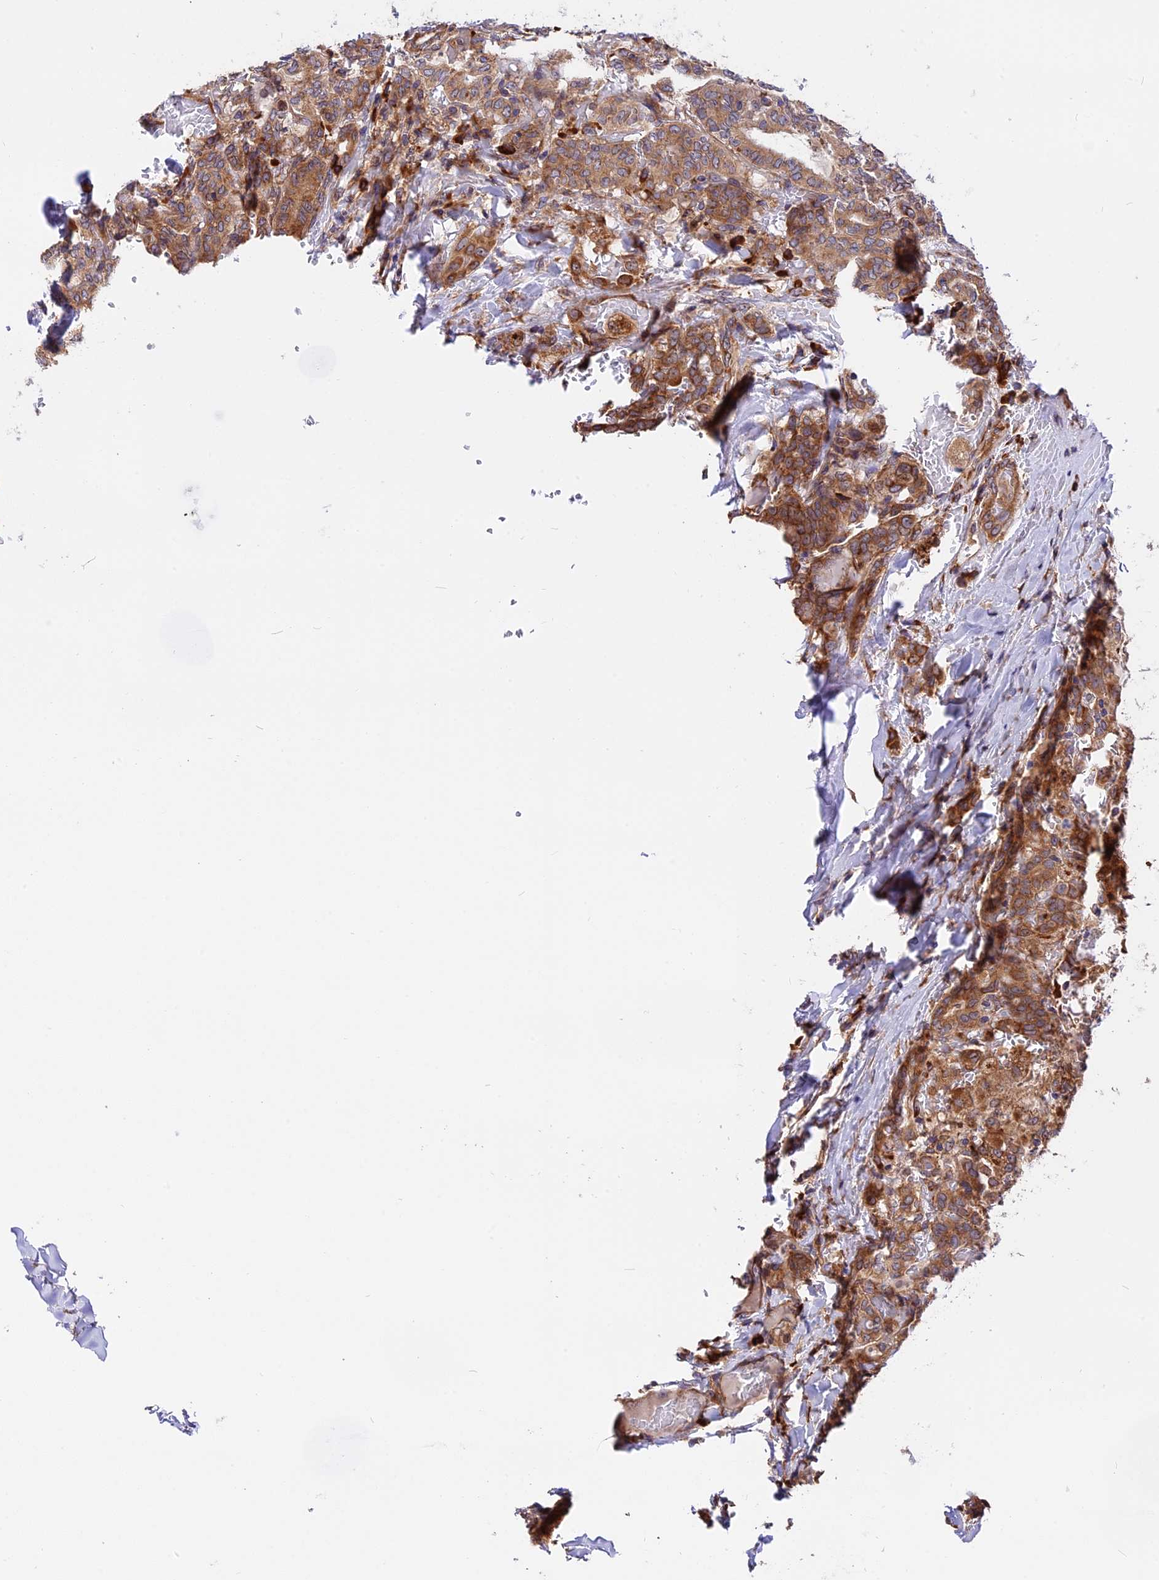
{"staining": {"intensity": "moderate", "quantity": ">75%", "location": "cytoplasmic/membranous"}, "tissue": "thyroid cancer", "cell_type": "Tumor cells", "image_type": "cancer", "snomed": [{"axis": "morphology", "description": "Papillary adenocarcinoma, NOS"}, {"axis": "topography", "description": "Thyroid gland"}], "caption": "An IHC histopathology image of neoplastic tissue is shown. Protein staining in brown labels moderate cytoplasmic/membranous positivity in thyroid cancer (papillary adenocarcinoma) within tumor cells.", "gene": "GNPTAB", "patient": {"sex": "female", "age": 72}}